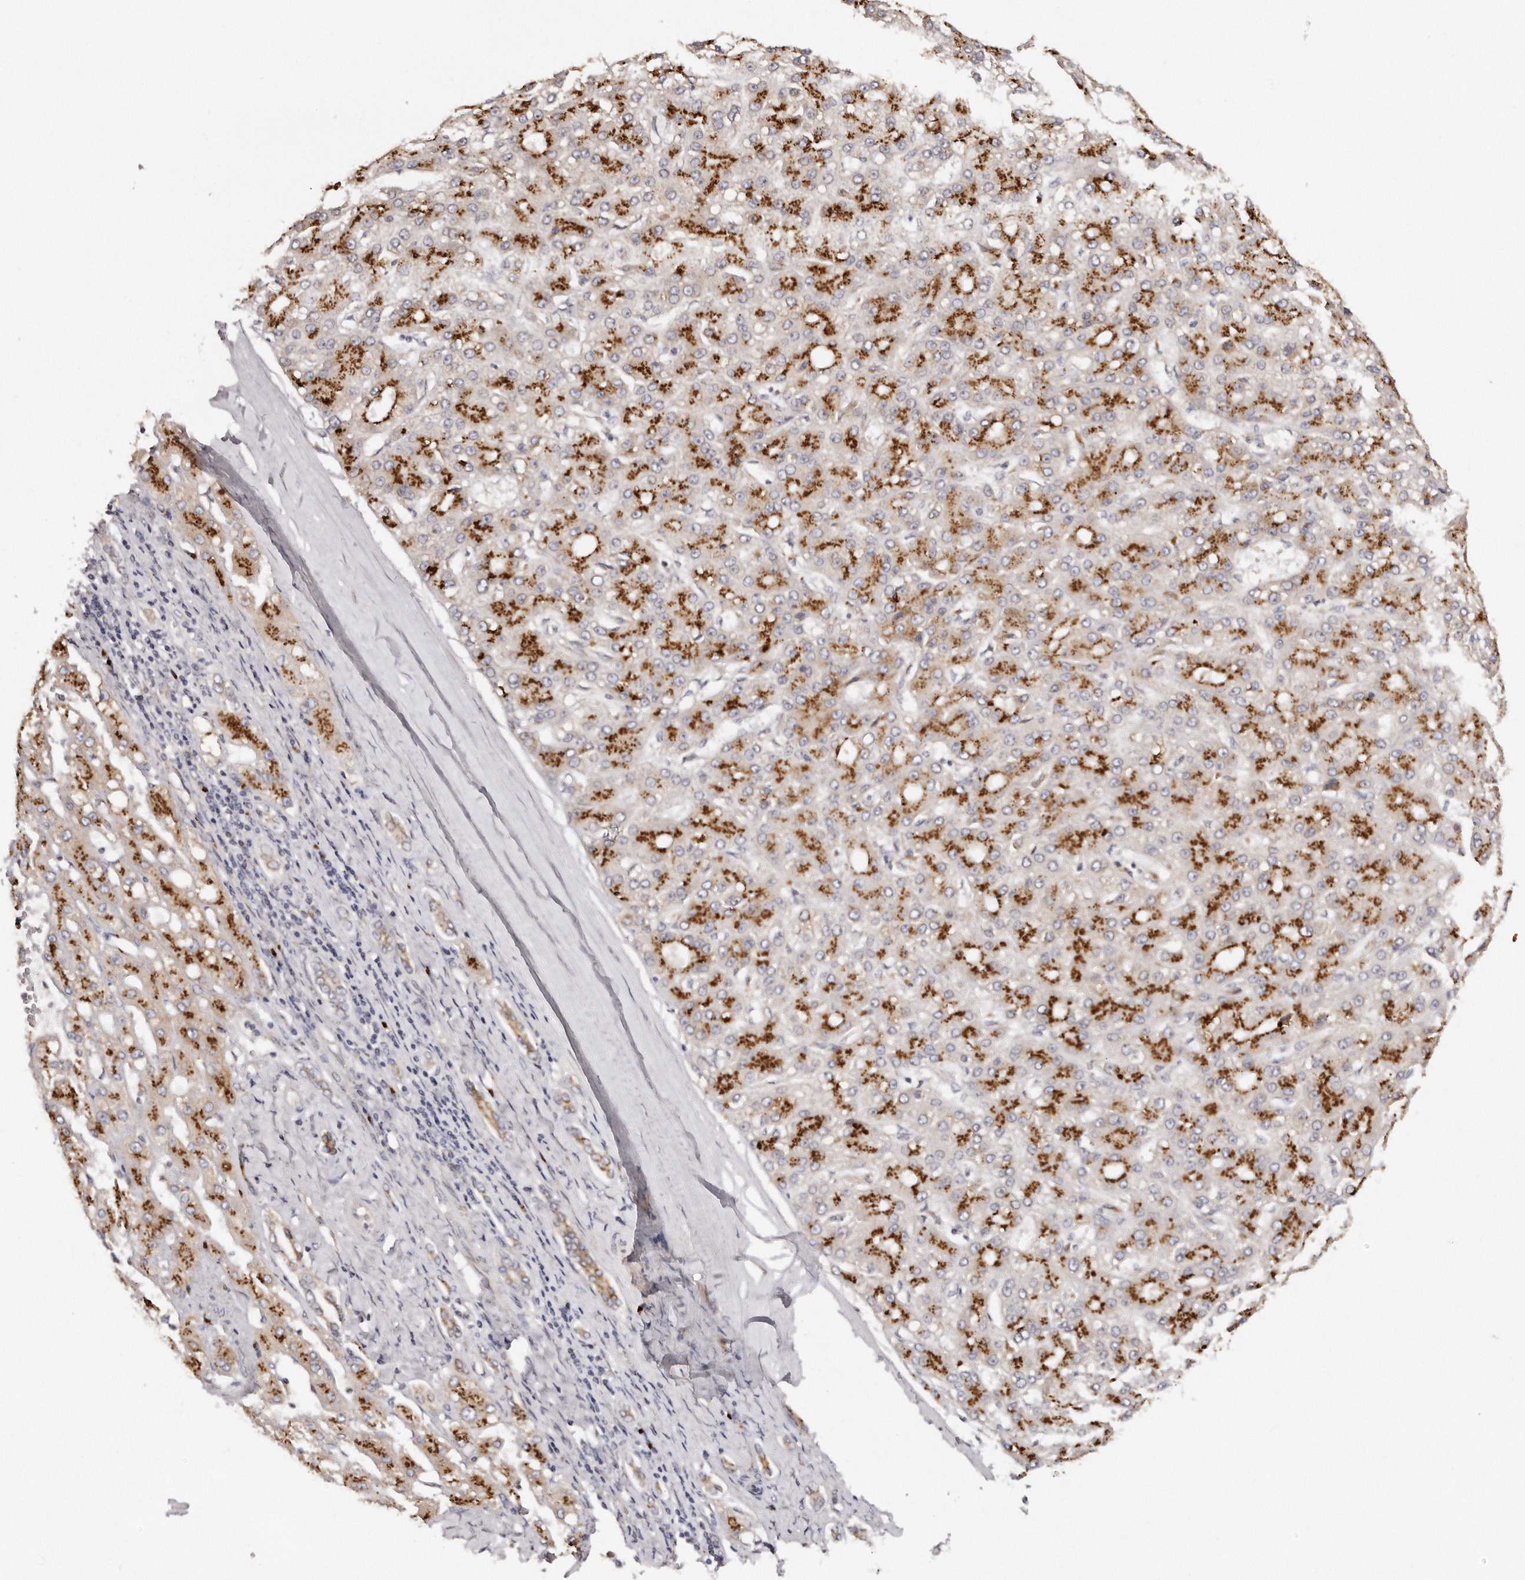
{"staining": {"intensity": "strong", "quantity": "25%-75%", "location": "cytoplasmic/membranous"}, "tissue": "liver cancer", "cell_type": "Tumor cells", "image_type": "cancer", "snomed": [{"axis": "morphology", "description": "Carcinoma, Hepatocellular, NOS"}, {"axis": "topography", "description": "Liver"}], "caption": "A micrograph of hepatocellular carcinoma (liver) stained for a protein demonstrates strong cytoplasmic/membranous brown staining in tumor cells.", "gene": "DACT2", "patient": {"sex": "male", "age": 67}}